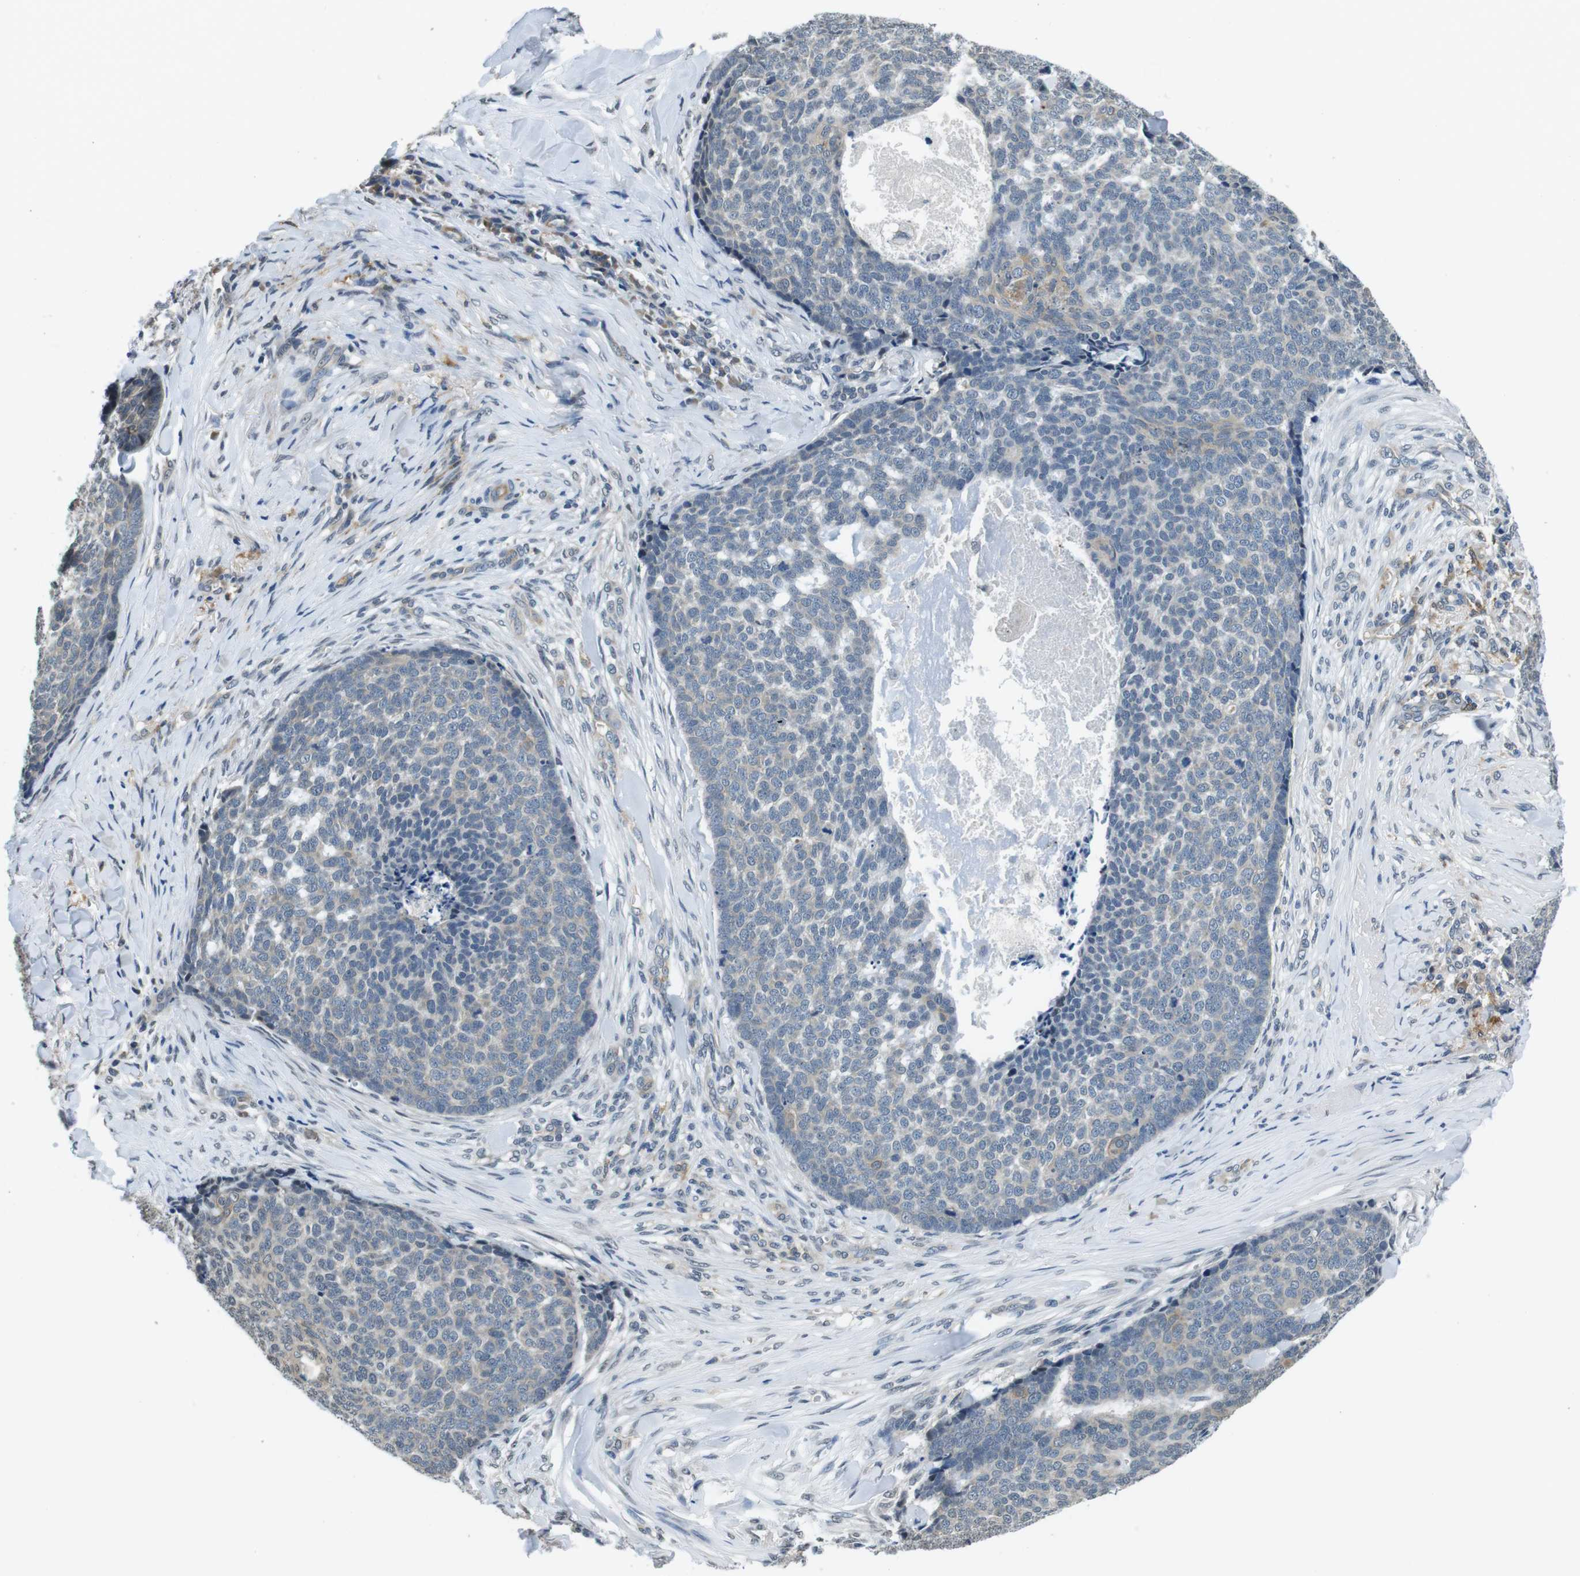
{"staining": {"intensity": "weak", "quantity": "<25%", "location": "cytoplasmic/membranous"}, "tissue": "skin cancer", "cell_type": "Tumor cells", "image_type": "cancer", "snomed": [{"axis": "morphology", "description": "Basal cell carcinoma"}, {"axis": "topography", "description": "Skin"}], "caption": "Basal cell carcinoma (skin) stained for a protein using IHC reveals no staining tumor cells.", "gene": "CD163L1", "patient": {"sex": "male", "age": 84}}